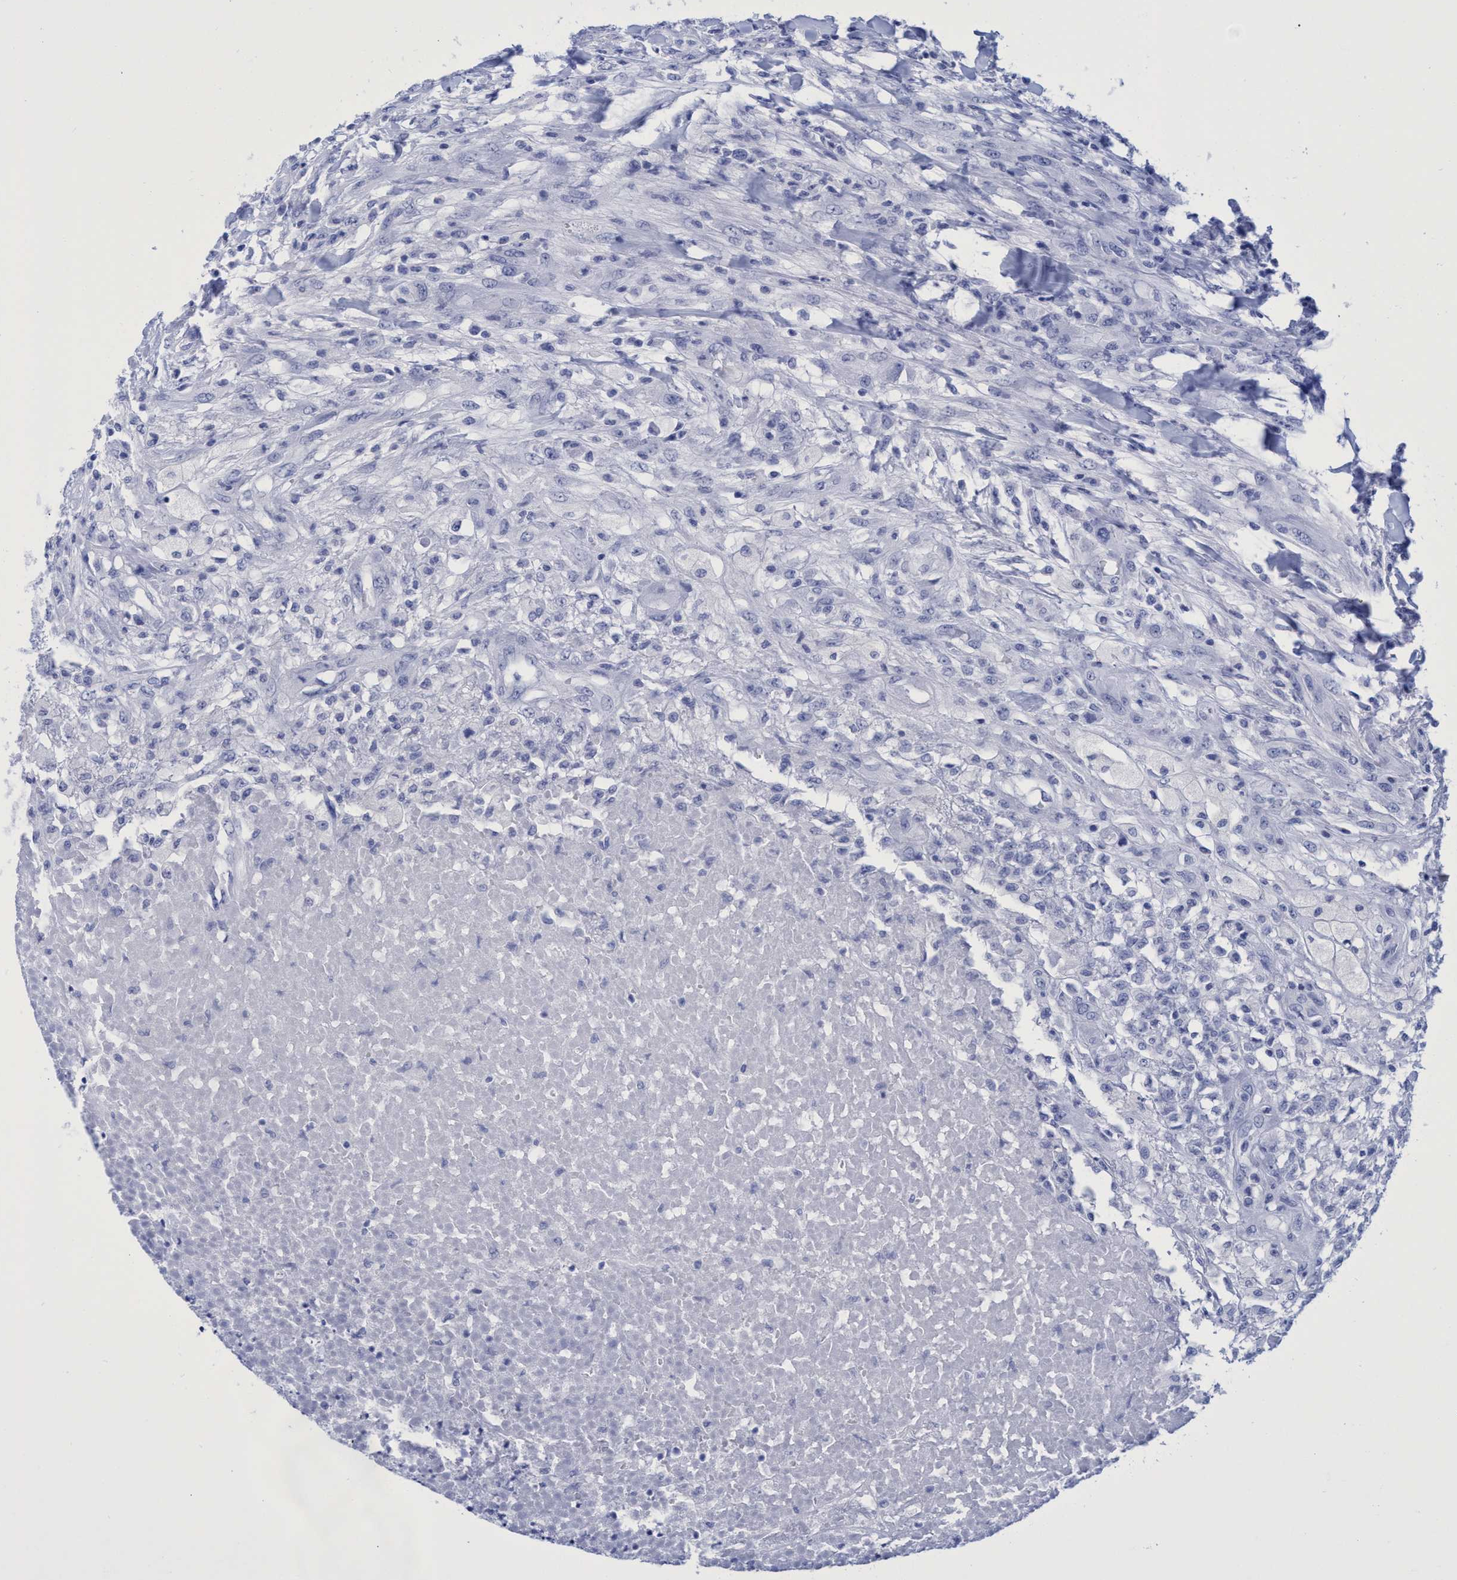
{"staining": {"intensity": "negative", "quantity": "none", "location": "none"}, "tissue": "testis cancer", "cell_type": "Tumor cells", "image_type": "cancer", "snomed": [{"axis": "morphology", "description": "Seminoma, NOS"}, {"axis": "topography", "description": "Testis"}], "caption": "Image shows no significant protein expression in tumor cells of testis seminoma.", "gene": "INSL6", "patient": {"sex": "male", "age": 59}}